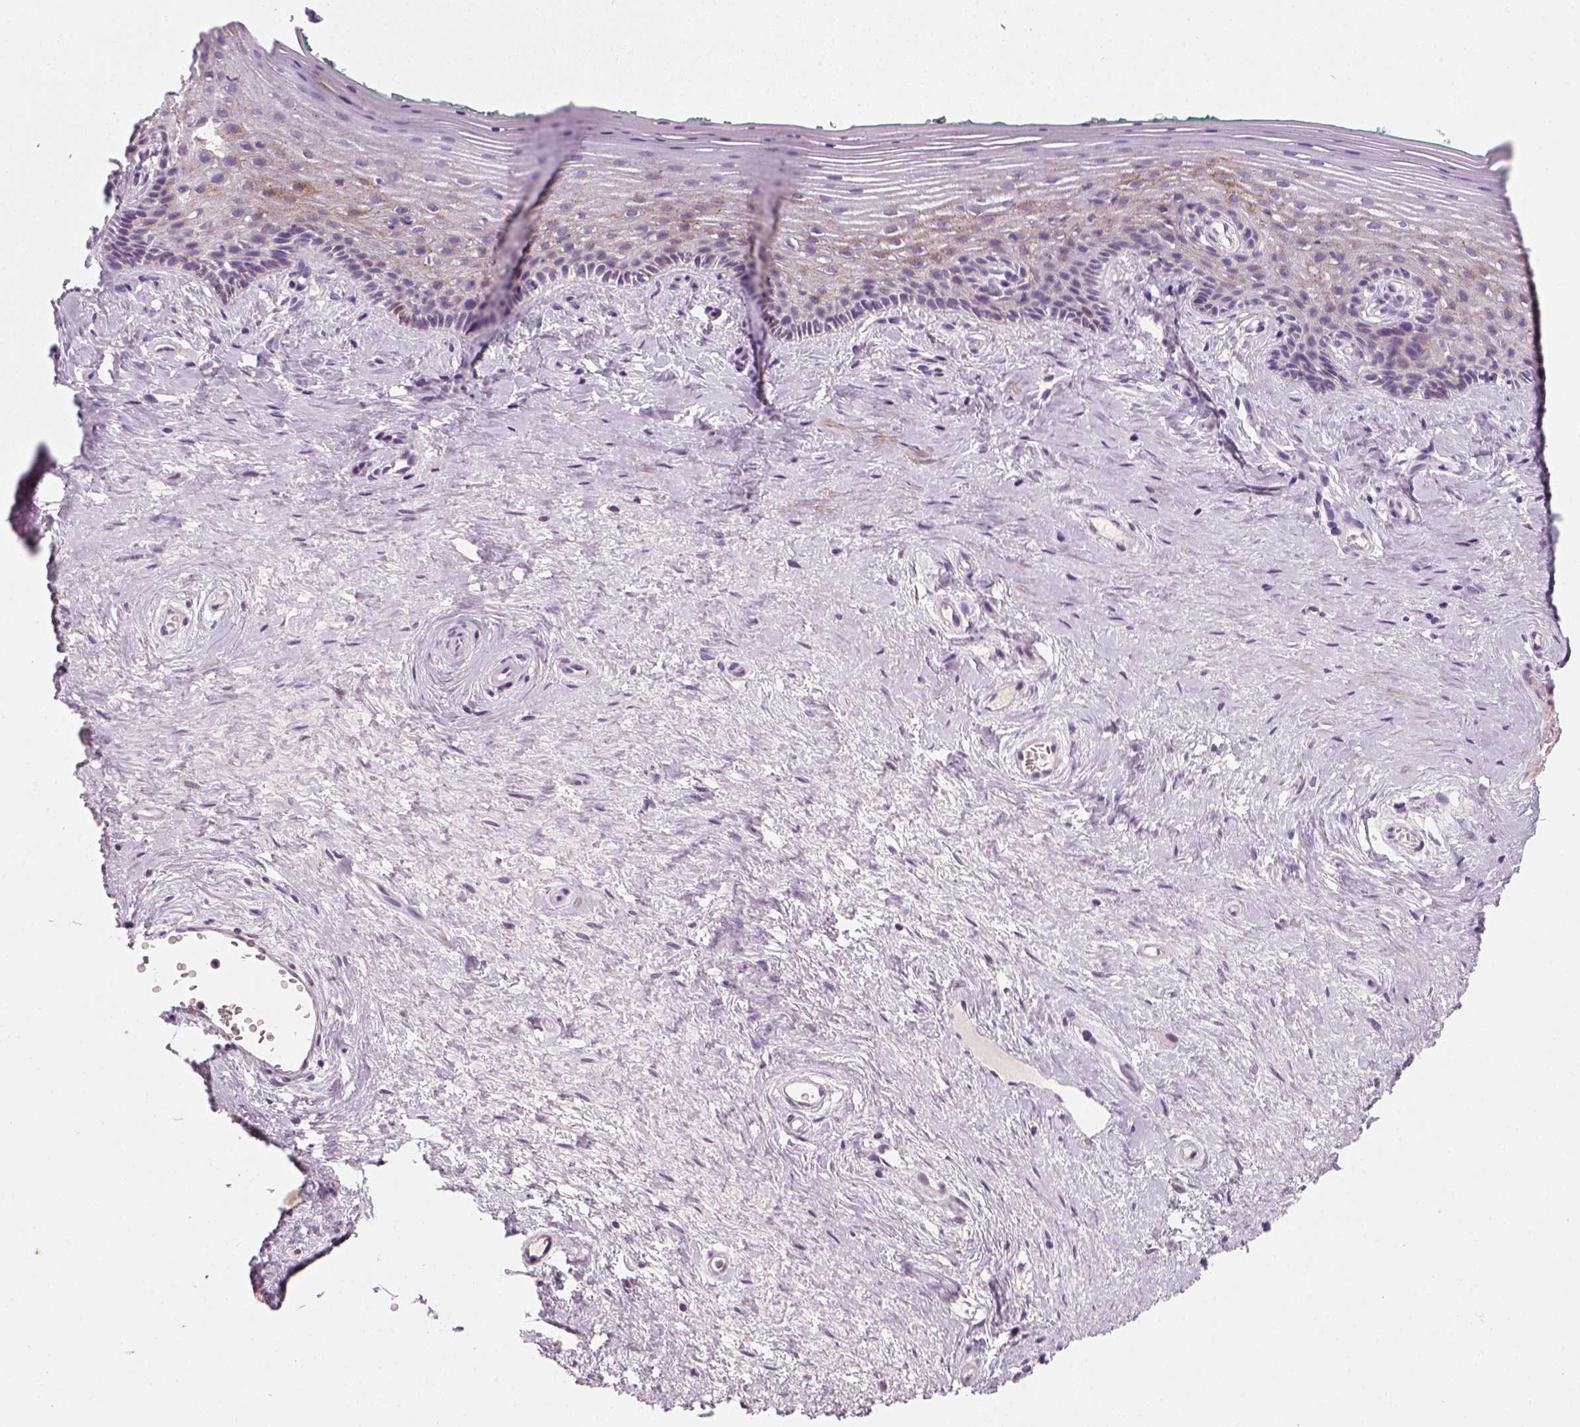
{"staining": {"intensity": "negative", "quantity": "none", "location": "none"}, "tissue": "vagina", "cell_type": "Squamous epithelial cells", "image_type": "normal", "snomed": [{"axis": "morphology", "description": "Normal tissue, NOS"}, {"axis": "topography", "description": "Vagina"}], "caption": "Immunohistochemistry (IHC) image of normal human vagina stained for a protein (brown), which exhibits no expression in squamous epithelial cells.", "gene": "TP53", "patient": {"sex": "female", "age": 45}}